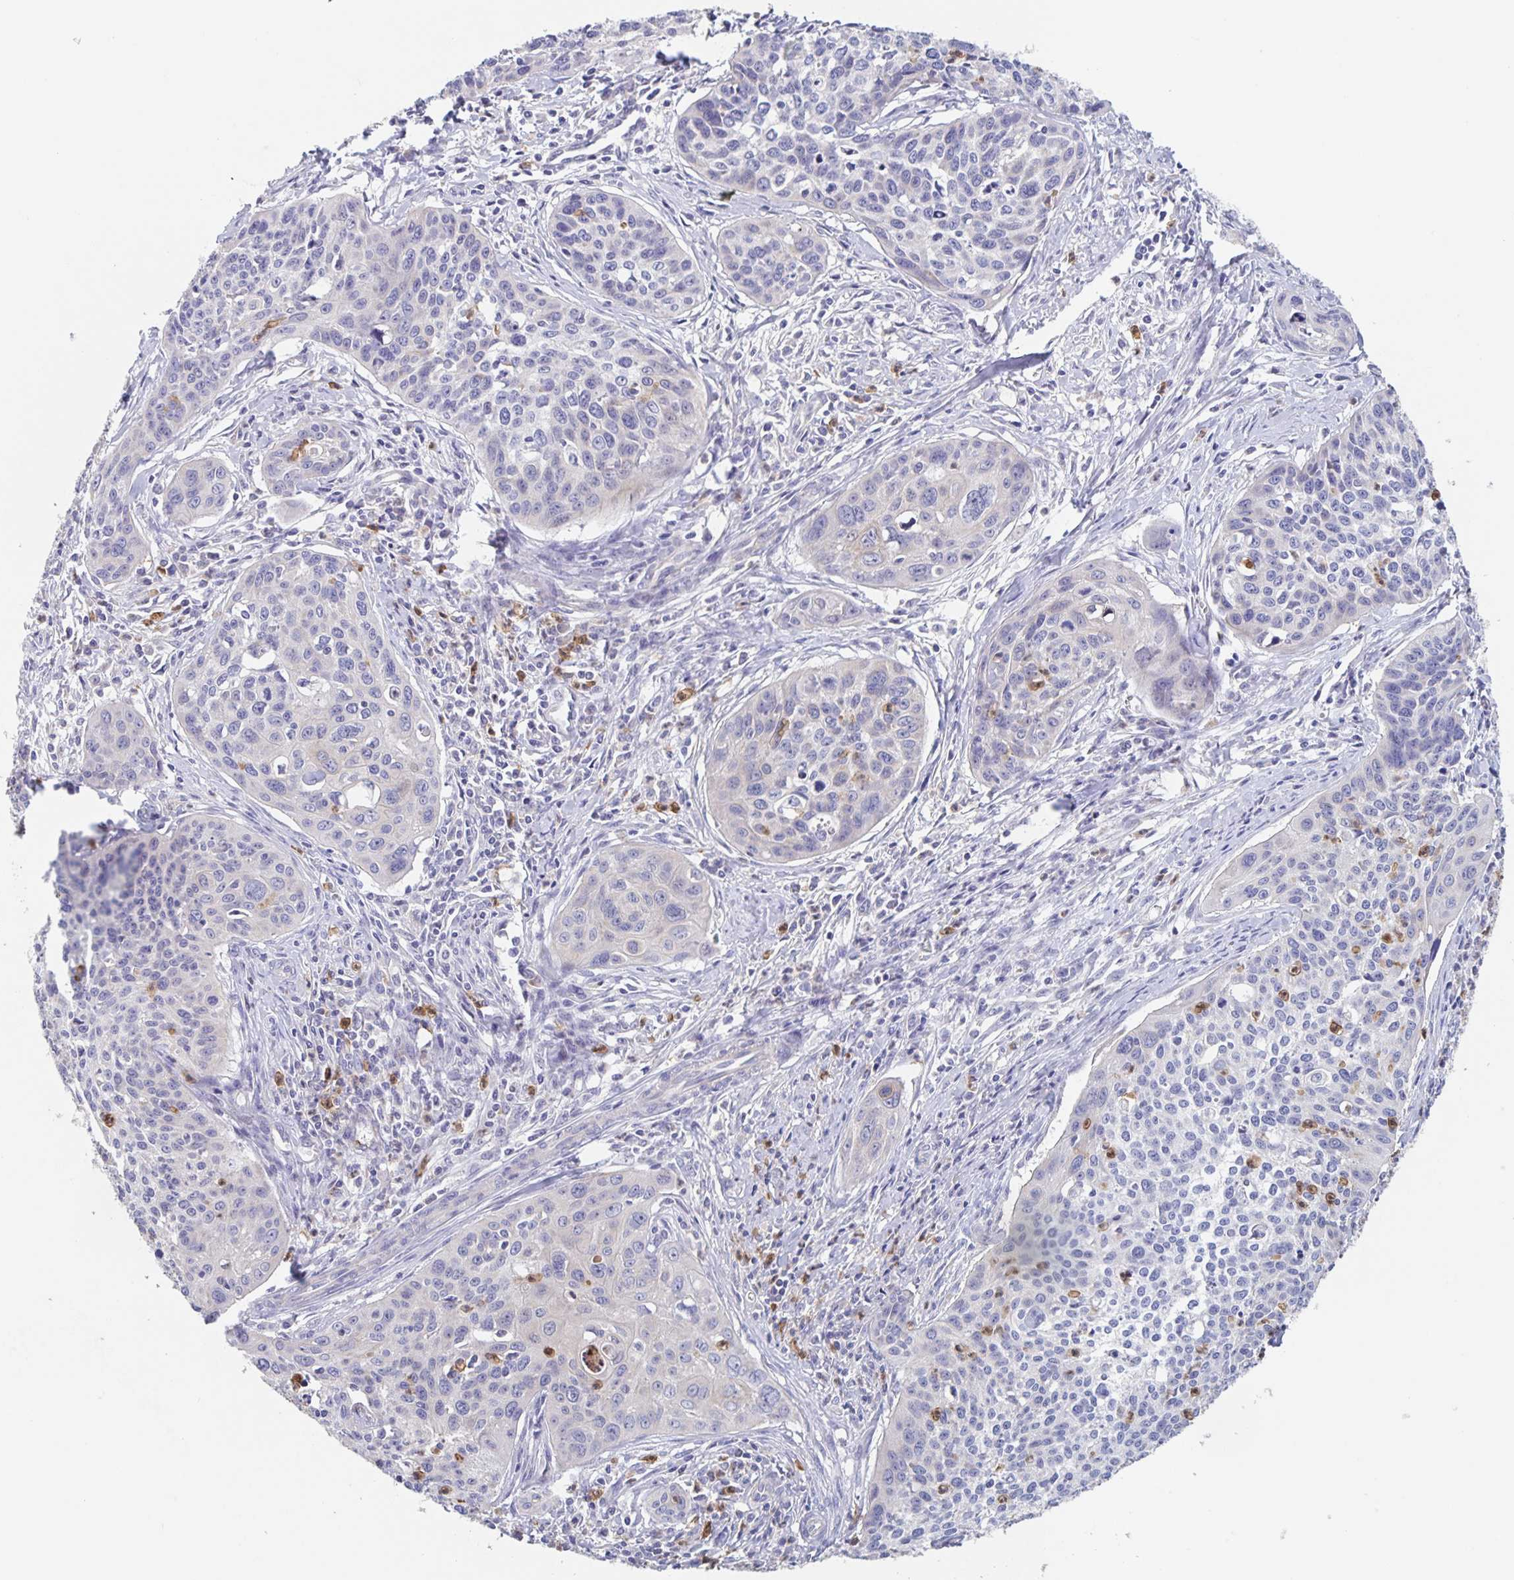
{"staining": {"intensity": "negative", "quantity": "none", "location": "none"}, "tissue": "cervical cancer", "cell_type": "Tumor cells", "image_type": "cancer", "snomed": [{"axis": "morphology", "description": "Squamous cell carcinoma, NOS"}, {"axis": "topography", "description": "Cervix"}], "caption": "DAB (3,3'-diaminobenzidine) immunohistochemical staining of cervical squamous cell carcinoma displays no significant positivity in tumor cells.", "gene": "CDC42BPG", "patient": {"sex": "female", "age": 31}}